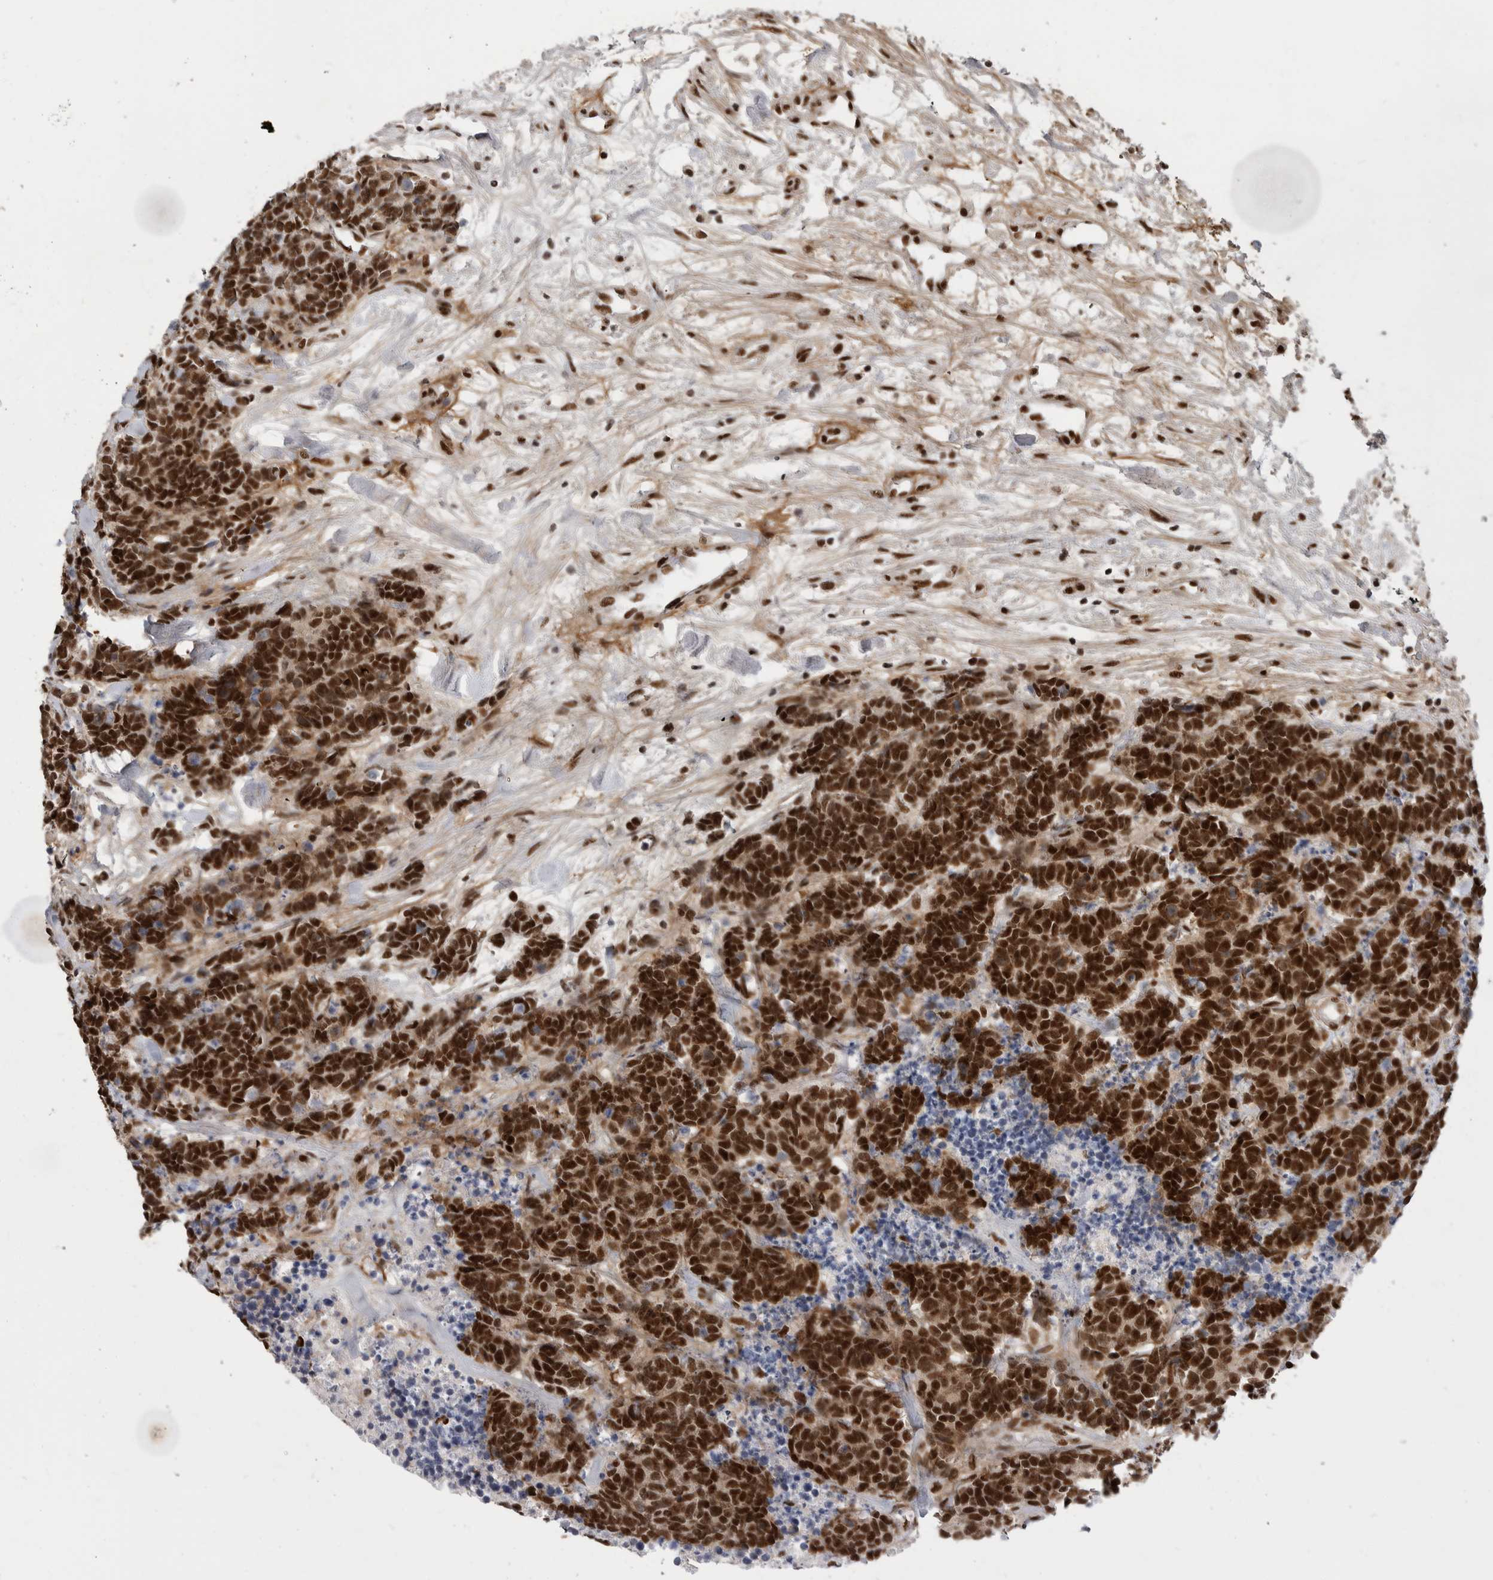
{"staining": {"intensity": "strong", "quantity": ">75%", "location": "nuclear"}, "tissue": "carcinoid", "cell_type": "Tumor cells", "image_type": "cancer", "snomed": [{"axis": "morphology", "description": "Carcinoma, NOS"}, {"axis": "morphology", "description": "Carcinoid, malignant, NOS"}, {"axis": "topography", "description": "Urinary bladder"}], "caption": "Carcinoid tissue displays strong nuclear positivity in approximately >75% of tumor cells", "gene": "PPP1R8", "patient": {"sex": "male", "age": 57}}